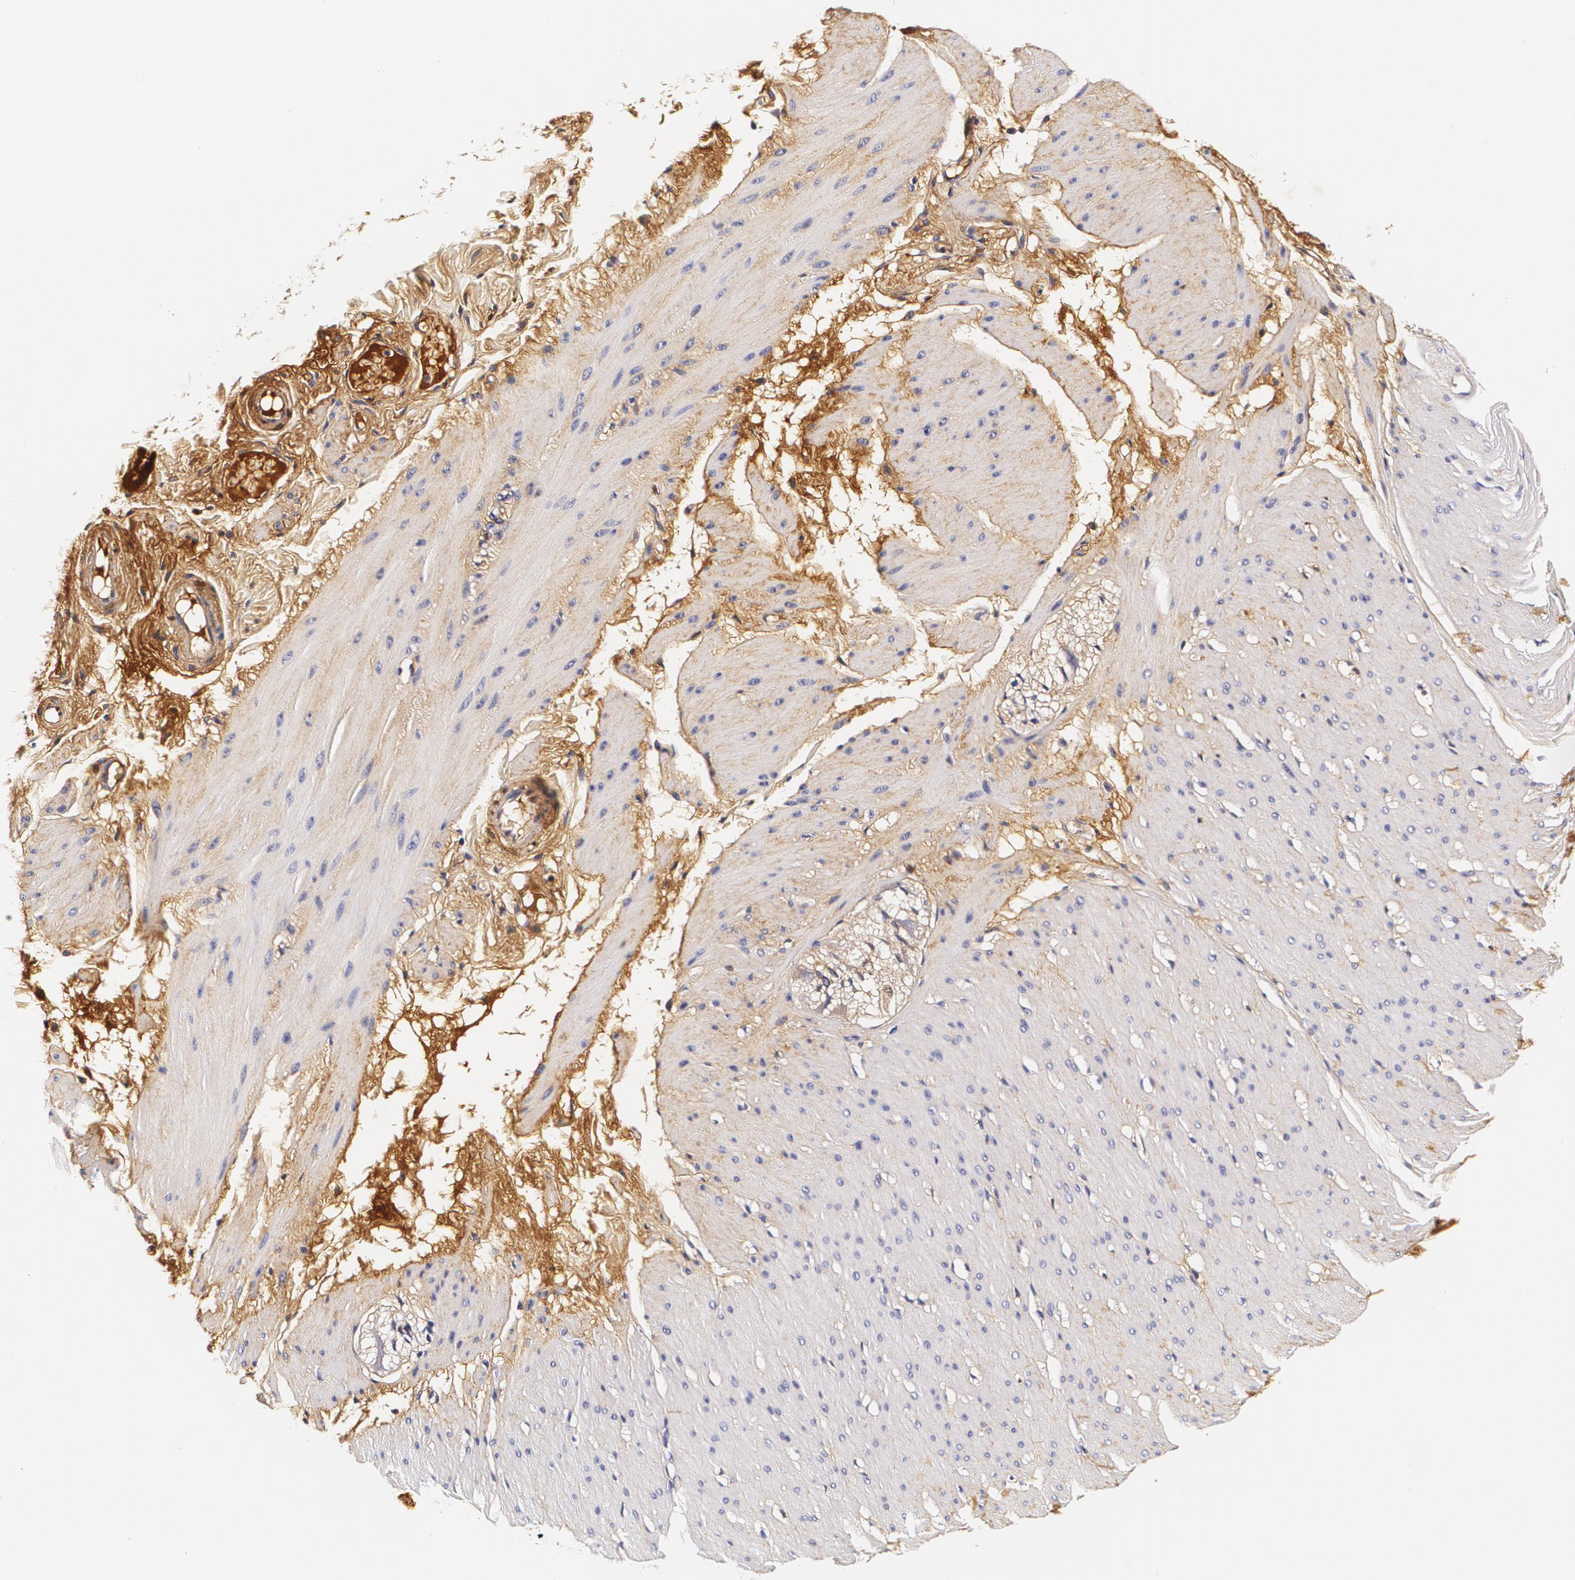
{"staining": {"intensity": "moderate", "quantity": ">75%", "location": "cytoplasmic/membranous"}, "tissue": "smooth muscle", "cell_type": "Smooth muscle cells", "image_type": "normal", "snomed": [{"axis": "morphology", "description": "Normal tissue, NOS"}, {"axis": "topography", "description": "Smooth muscle"}, {"axis": "topography", "description": "Colon"}], "caption": "Immunohistochemistry of benign smooth muscle displays medium levels of moderate cytoplasmic/membranous expression in approximately >75% of smooth muscle cells.", "gene": "TTR", "patient": {"sex": "male", "age": 67}}